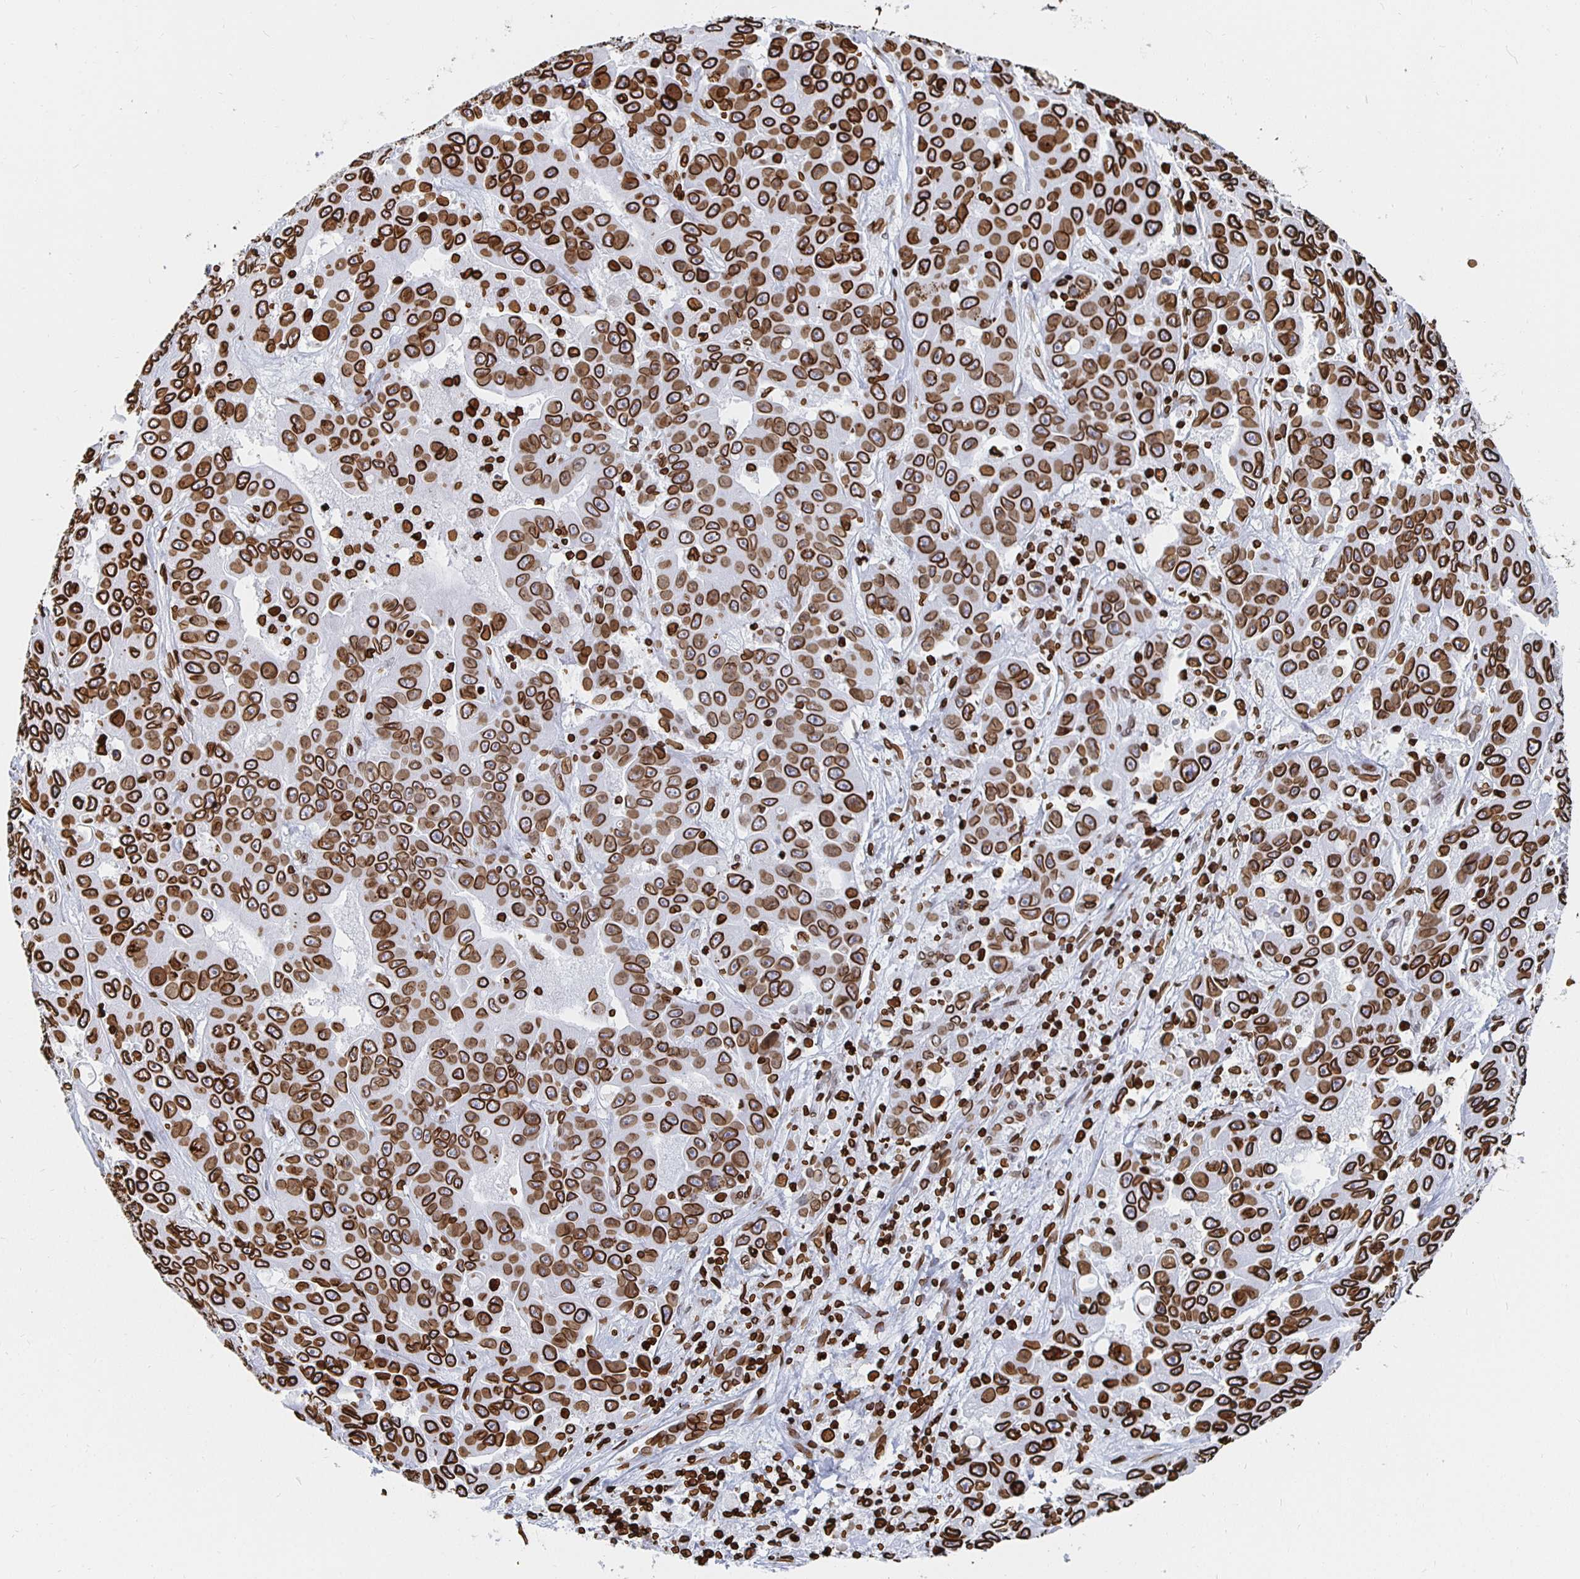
{"staining": {"intensity": "strong", "quantity": ">75%", "location": "cytoplasmic/membranous,nuclear"}, "tissue": "liver cancer", "cell_type": "Tumor cells", "image_type": "cancer", "snomed": [{"axis": "morphology", "description": "Cholangiocarcinoma"}, {"axis": "topography", "description": "Liver"}], "caption": "Immunohistochemistry (IHC) (DAB) staining of liver cancer (cholangiocarcinoma) demonstrates strong cytoplasmic/membranous and nuclear protein expression in about >75% of tumor cells.", "gene": "LMNB1", "patient": {"sex": "female", "age": 52}}